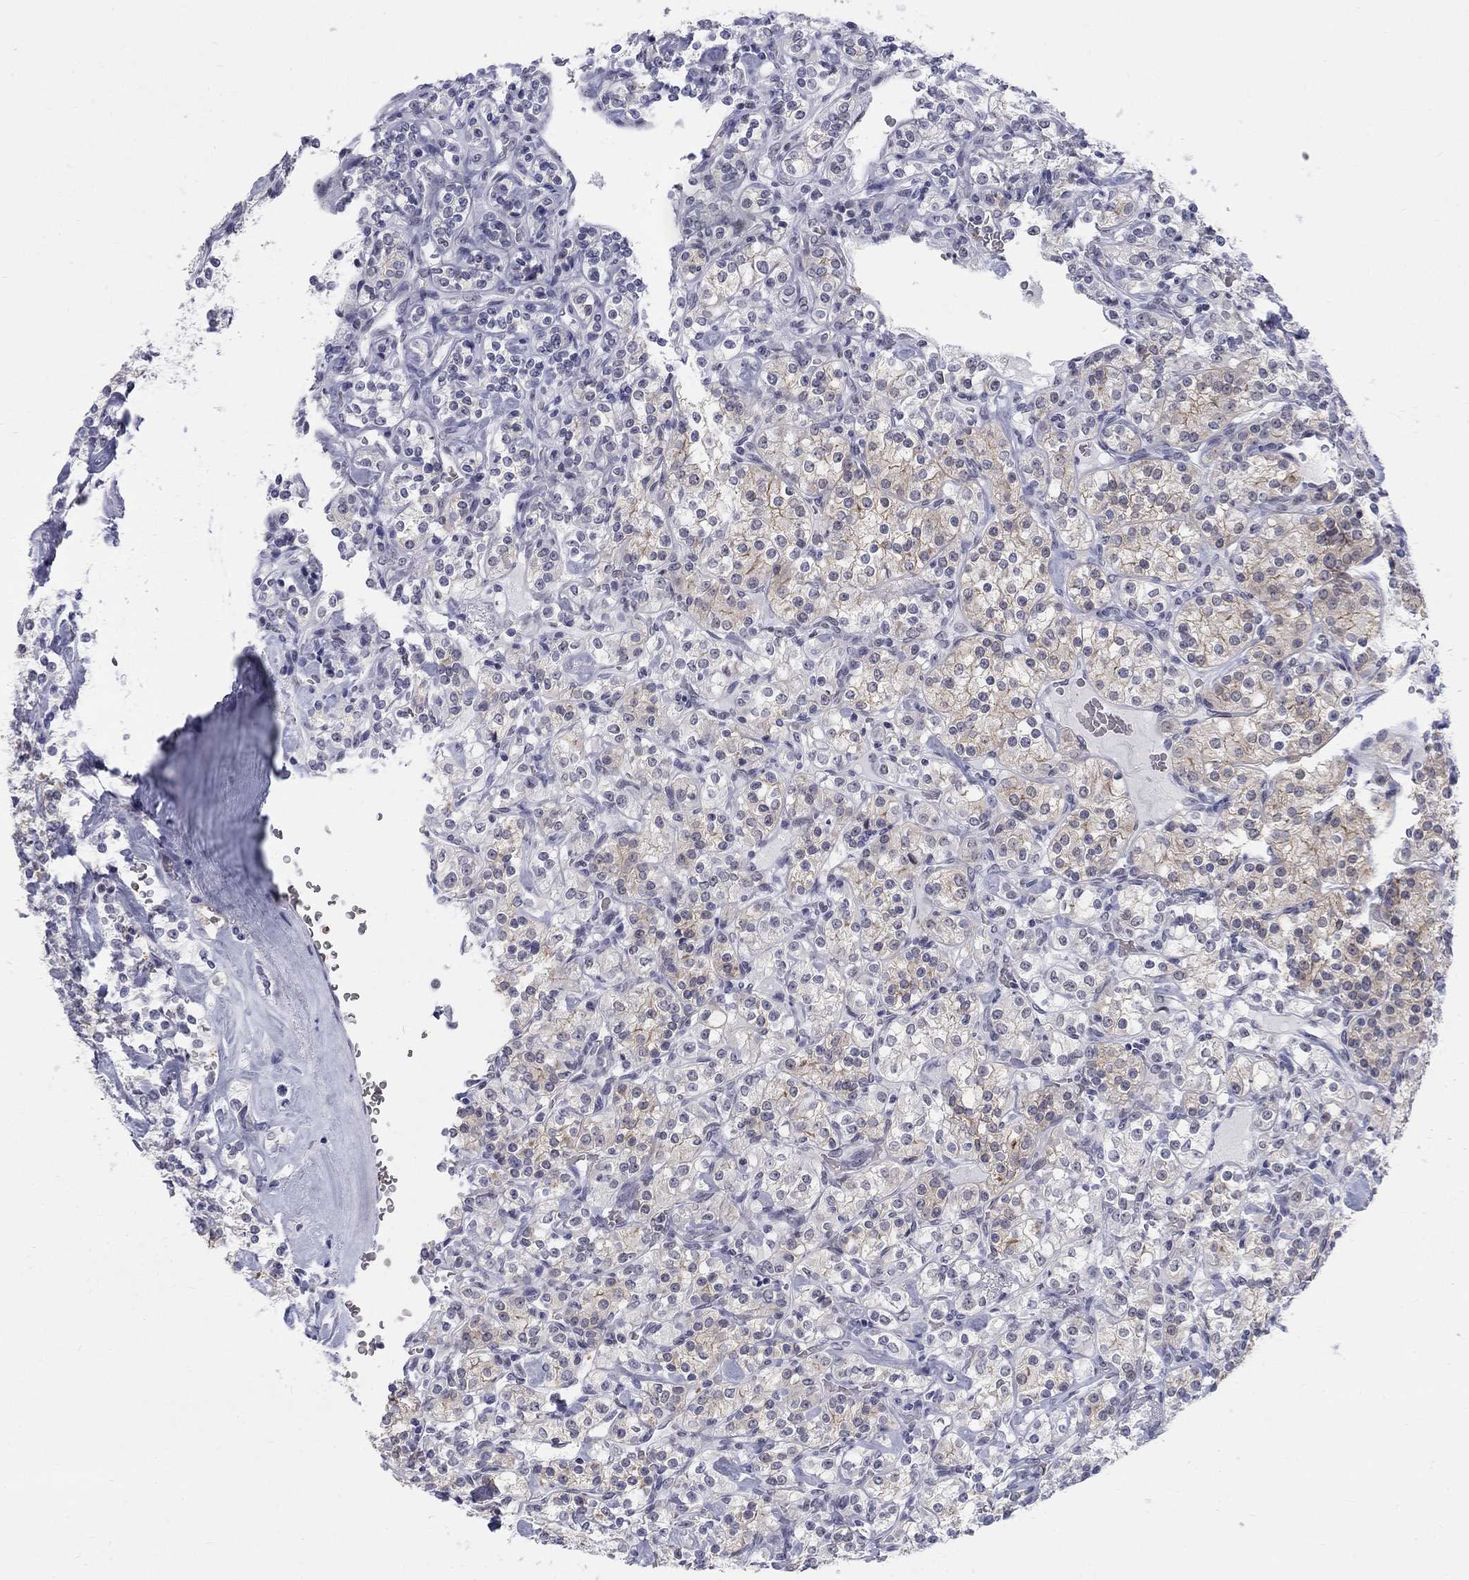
{"staining": {"intensity": "weak", "quantity": "<25%", "location": "cytoplasmic/membranous"}, "tissue": "renal cancer", "cell_type": "Tumor cells", "image_type": "cancer", "snomed": [{"axis": "morphology", "description": "Adenocarcinoma, NOS"}, {"axis": "topography", "description": "Kidney"}], "caption": "This is an IHC image of human renal cancer. There is no staining in tumor cells.", "gene": "DMTN", "patient": {"sex": "male", "age": 77}}